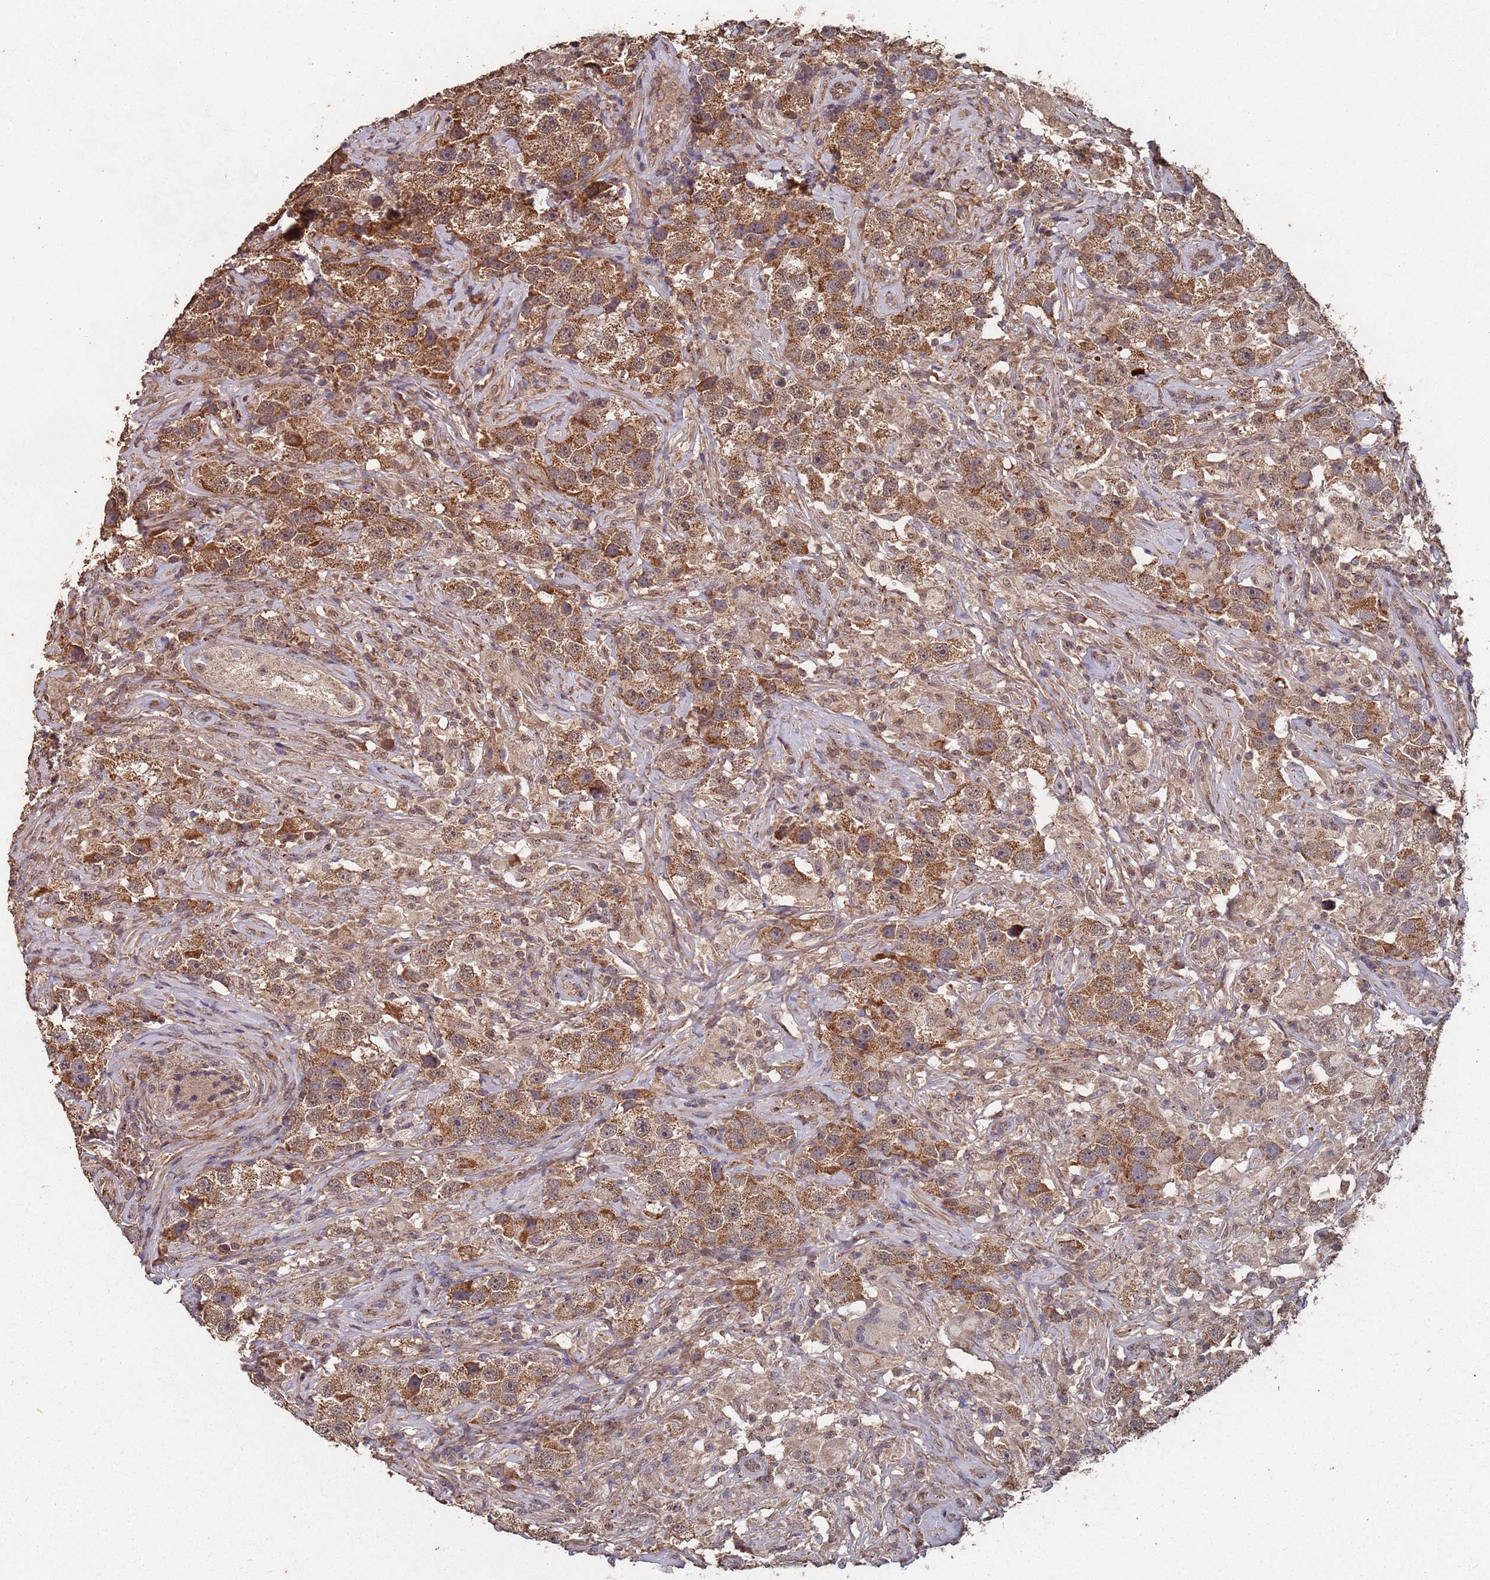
{"staining": {"intensity": "strong", "quantity": ">75%", "location": "cytoplasmic/membranous"}, "tissue": "testis cancer", "cell_type": "Tumor cells", "image_type": "cancer", "snomed": [{"axis": "morphology", "description": "Seminoma, NOS"}, {"axis": "topography", "description": "Testis"}], "caption": "IHC staining of testis cancer, which exhibits high levels of strong cytoplasmic/membranous staining in approximately >75% of tumor cells indicating strong cytoplasmic/membranous protein expression. The staining was performed using DAB (3,3'-diaminobenzidine) (brown) for protein detection and nuclei were counterstained in hematoxylin (blue).", "gene": "PRORP", "patient": {"sex": "male", "age": 49}}